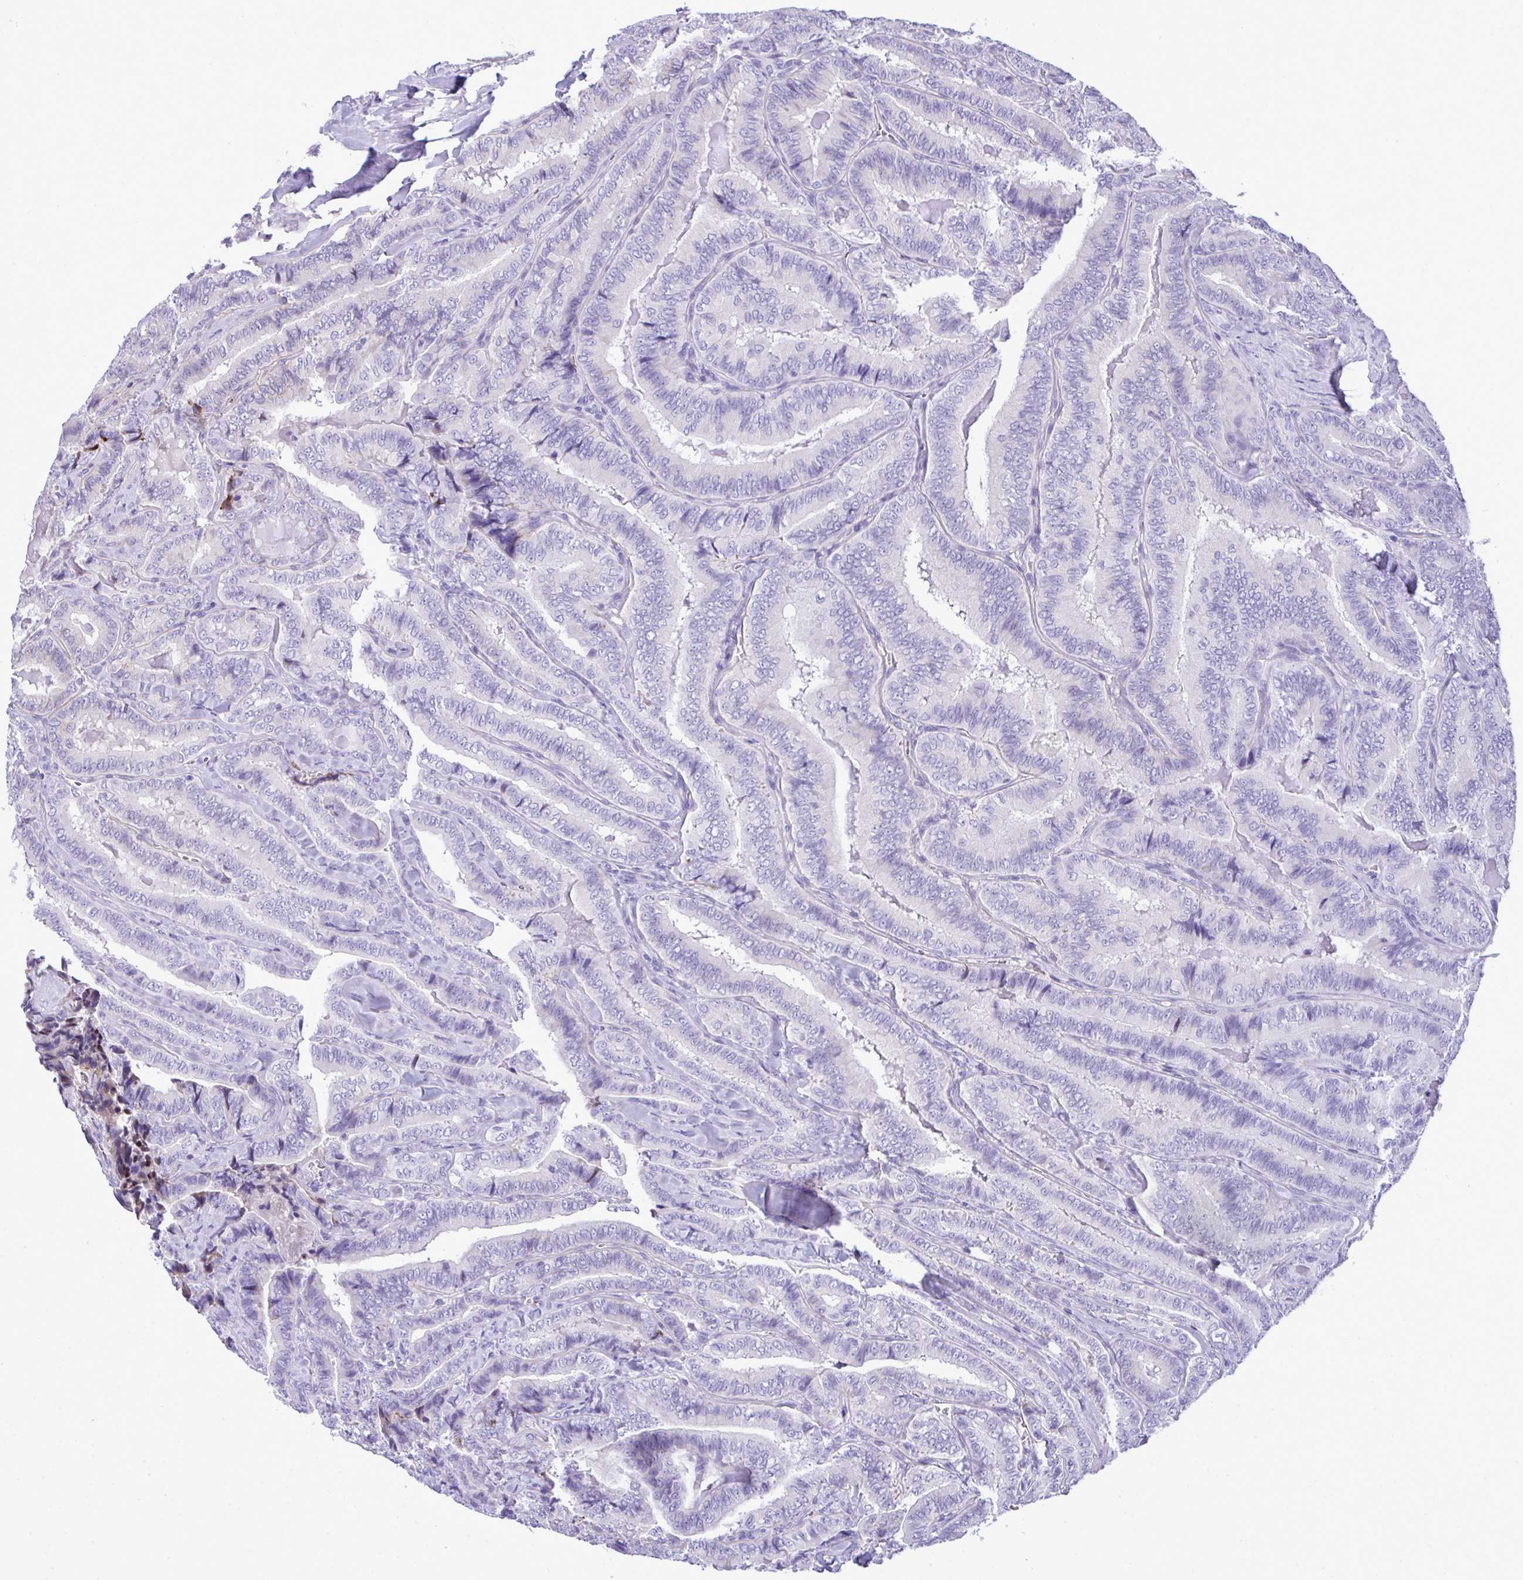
{"staining": {"intensity": "negative", "quantity": "none", "location": "none"}, "tissue": "thyroid cancer", "cell_type": "Tumor cells", "image_type": "cancer", "snomed": [{"axis": "morphology", "description": "Papillary adenocarcinoma, NOS"}, {"axis": "topography", "description": "Thyroid gland"}], "caption": "This is an IHC image of human papillary adenocarcinoma (thyroid). There is no positivity in tumor cells.", "gene": "HRG", "patient": {"sex": "male", "age": 61}}